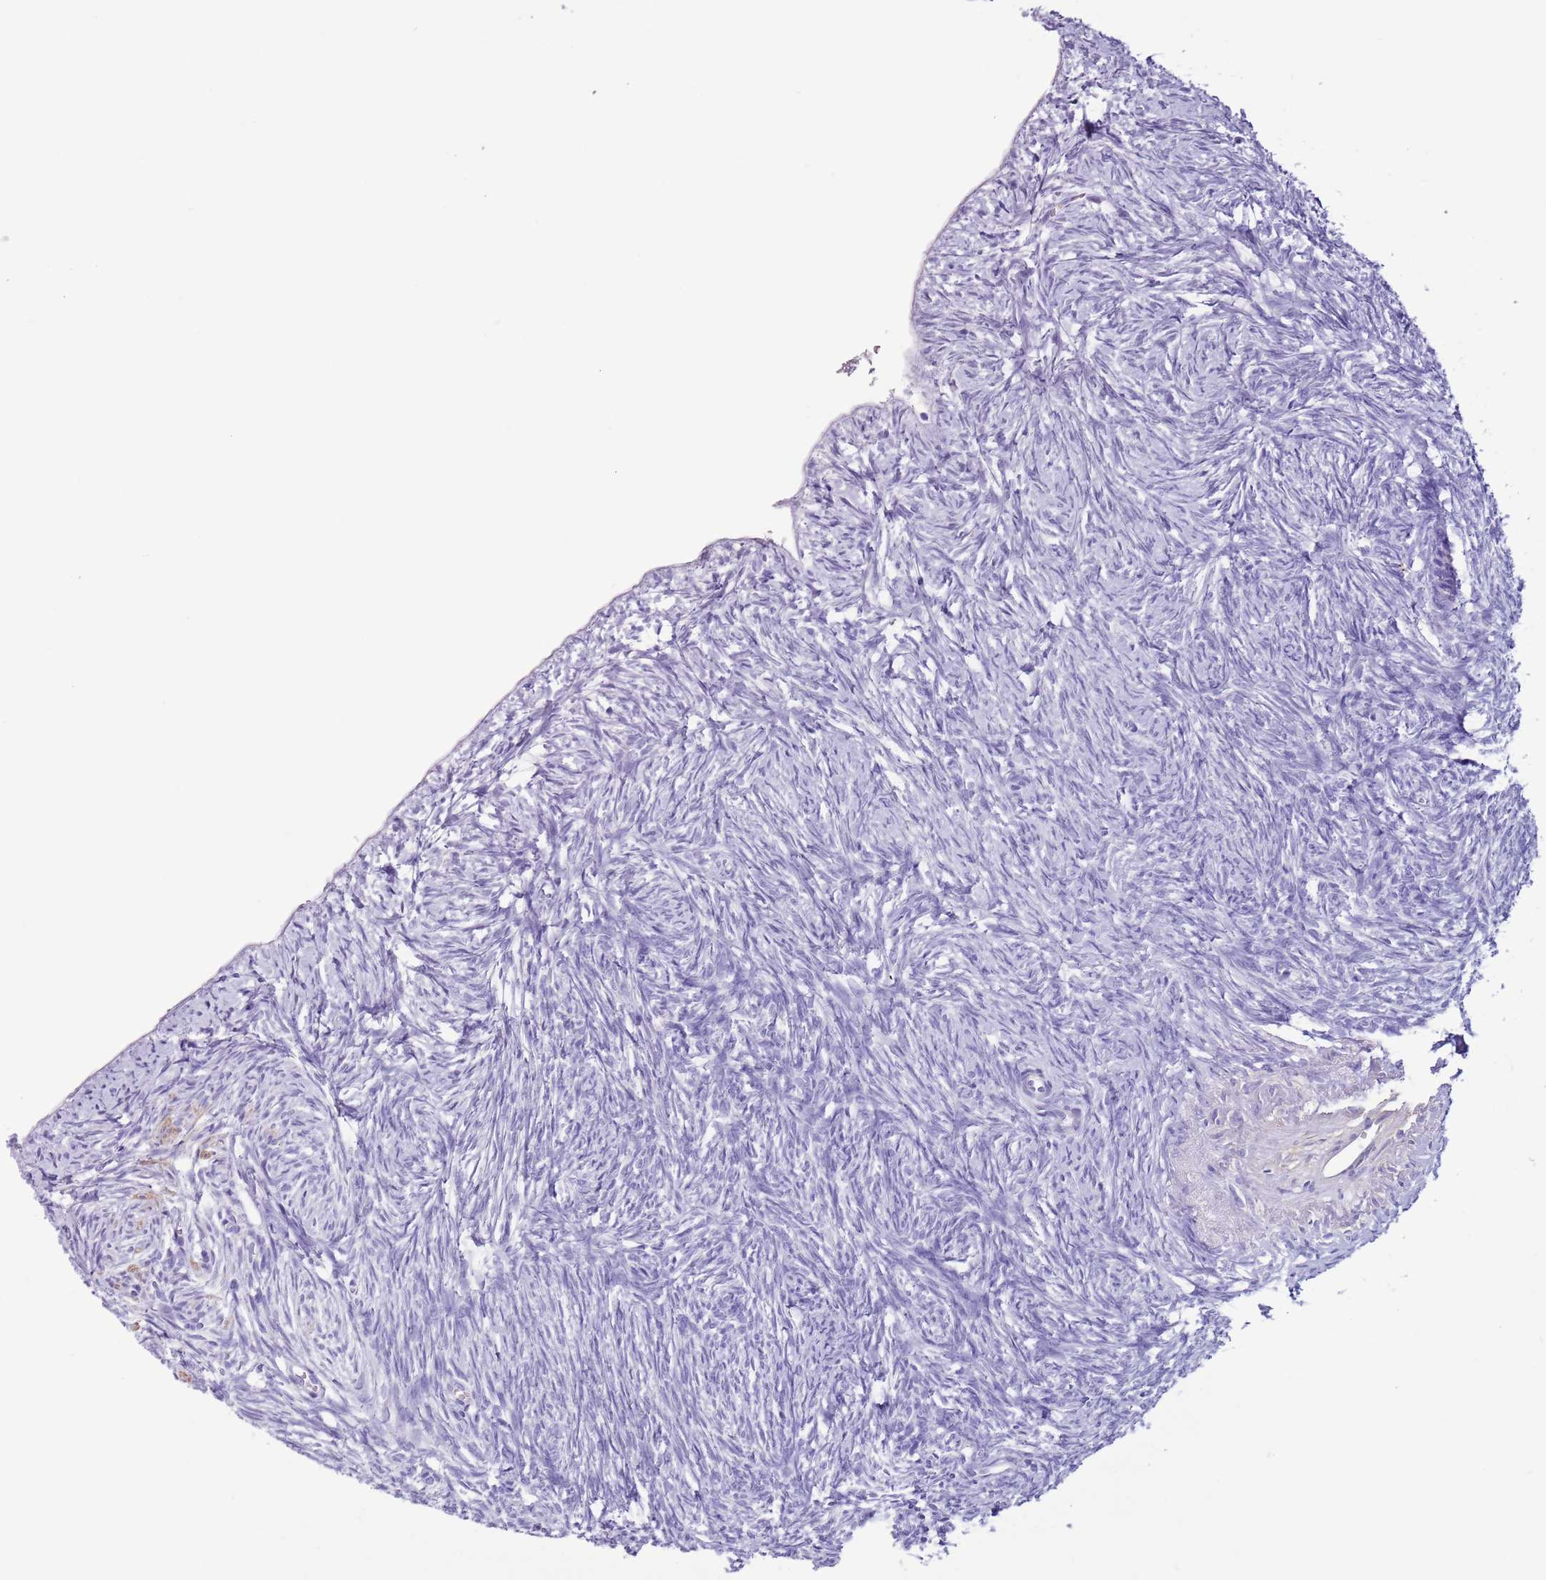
{"staining": {"intensity": "negative", "quantity": "none", "location": "none"}, "tissue": "ovary", "cell_type": "Follicle cells", "image_type": "normal", "snomed": [{"axis": "morphology", "description": "Normal tissue, NOS"}, {"axis": "topography", "description": "Ovary"}], "caption": "The immunohistochemistry histopathology image has no significant positivity in follicle cells of ovary.", "gene": "SLC7A14", "patient": {"sex": "female", "age": 51}}